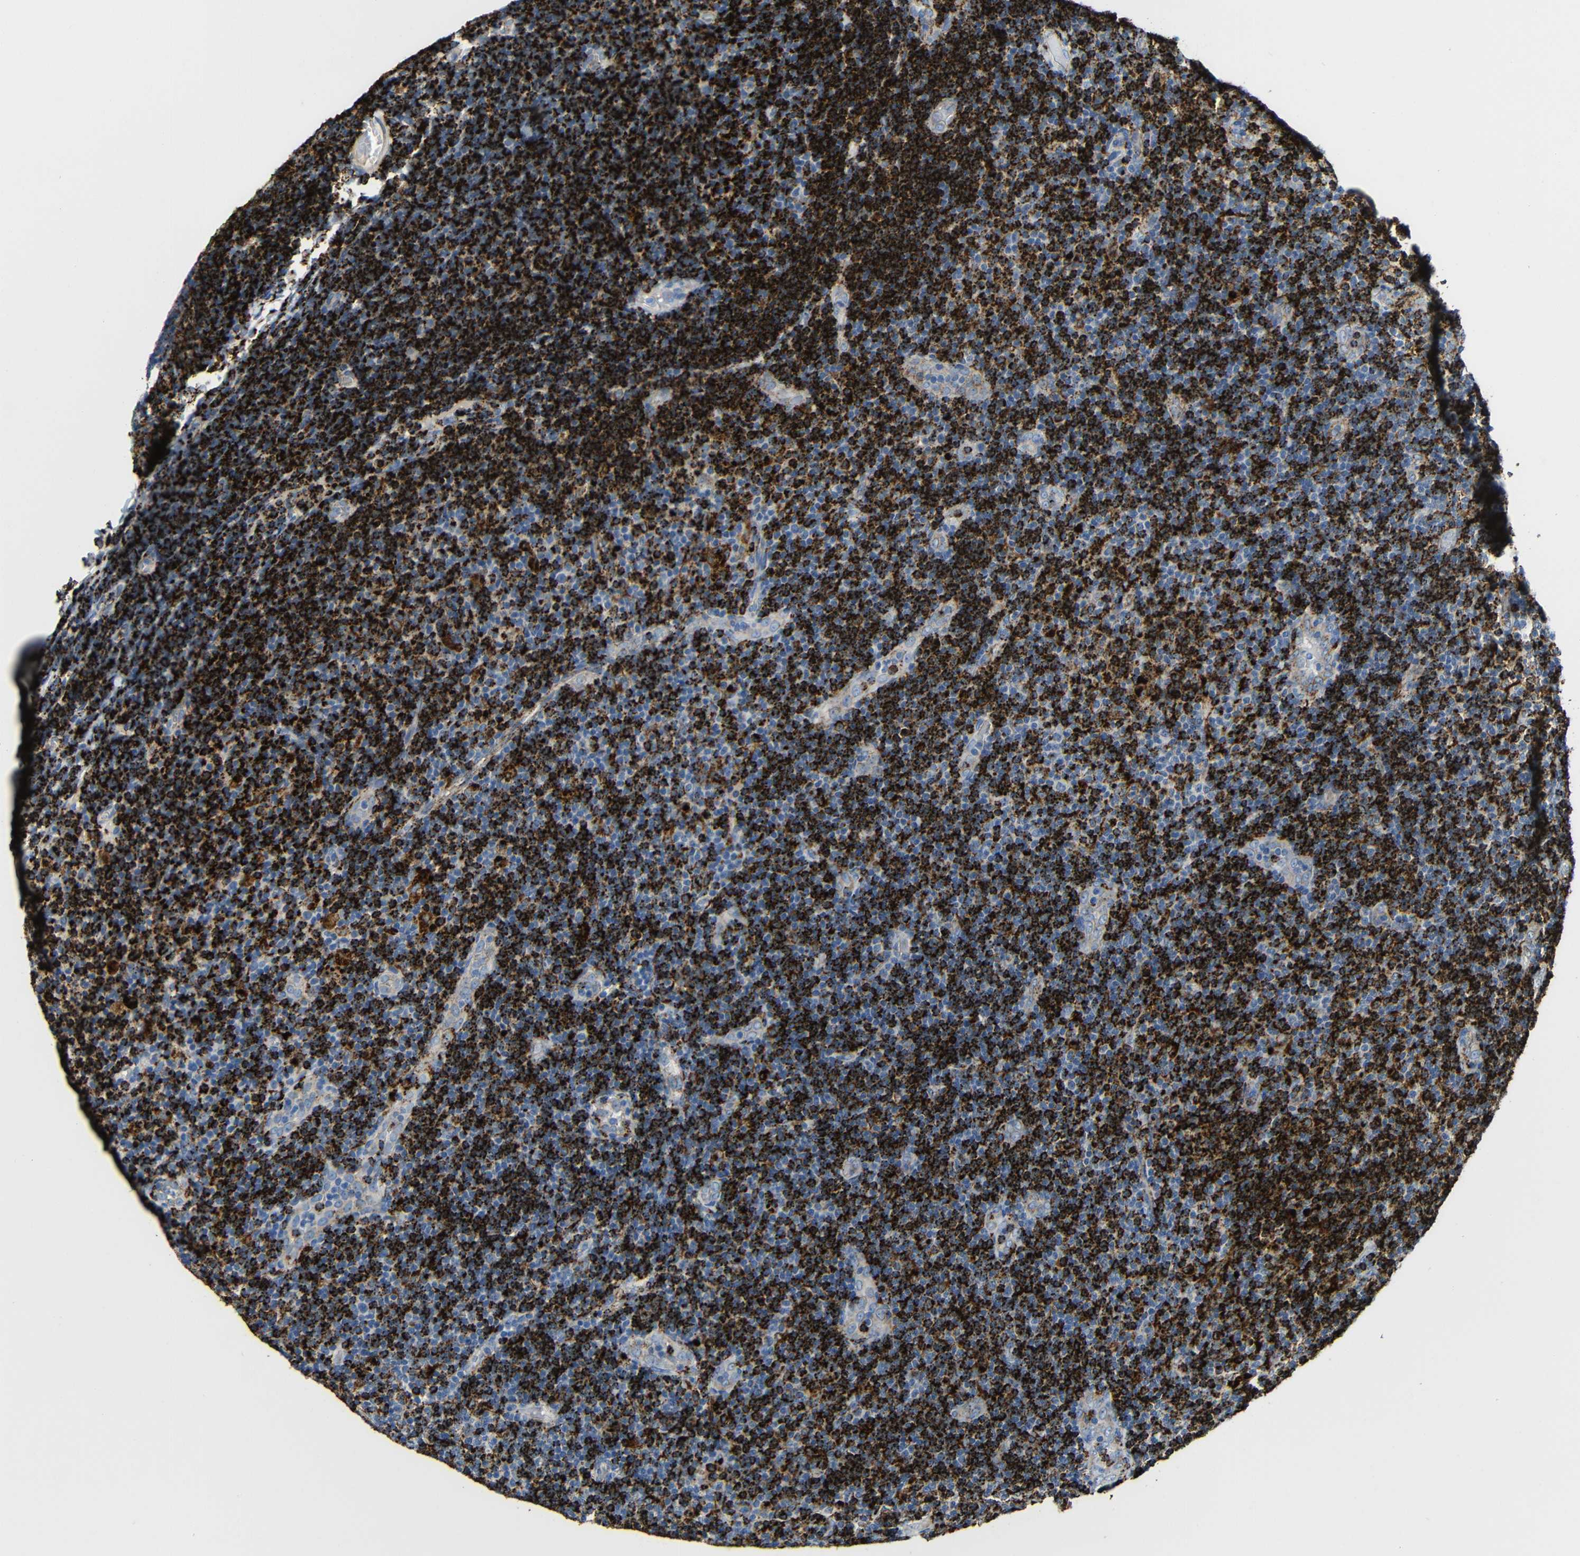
{"staining": {"intensity": "strong", "quantity": ">75%", "location": "cytoplasmic/membranous"}, "tissue": "lymphoma", "cell_type": "Tumor cells", "image_type": "cancer", "snomed": [{"axis": "morphology", "description": "Malignant lymphoma, non-Hodgkin's type, Low grade"}, {"axis": "topography", "description": "Lymph node"}], "caption": "A brown stain shows strong cytoplasmic/membranous positivity of a protein in lymphoma tumor cells.", "gene": "HLA-DMA", "patient": {"sex": "male", "age": 83}}